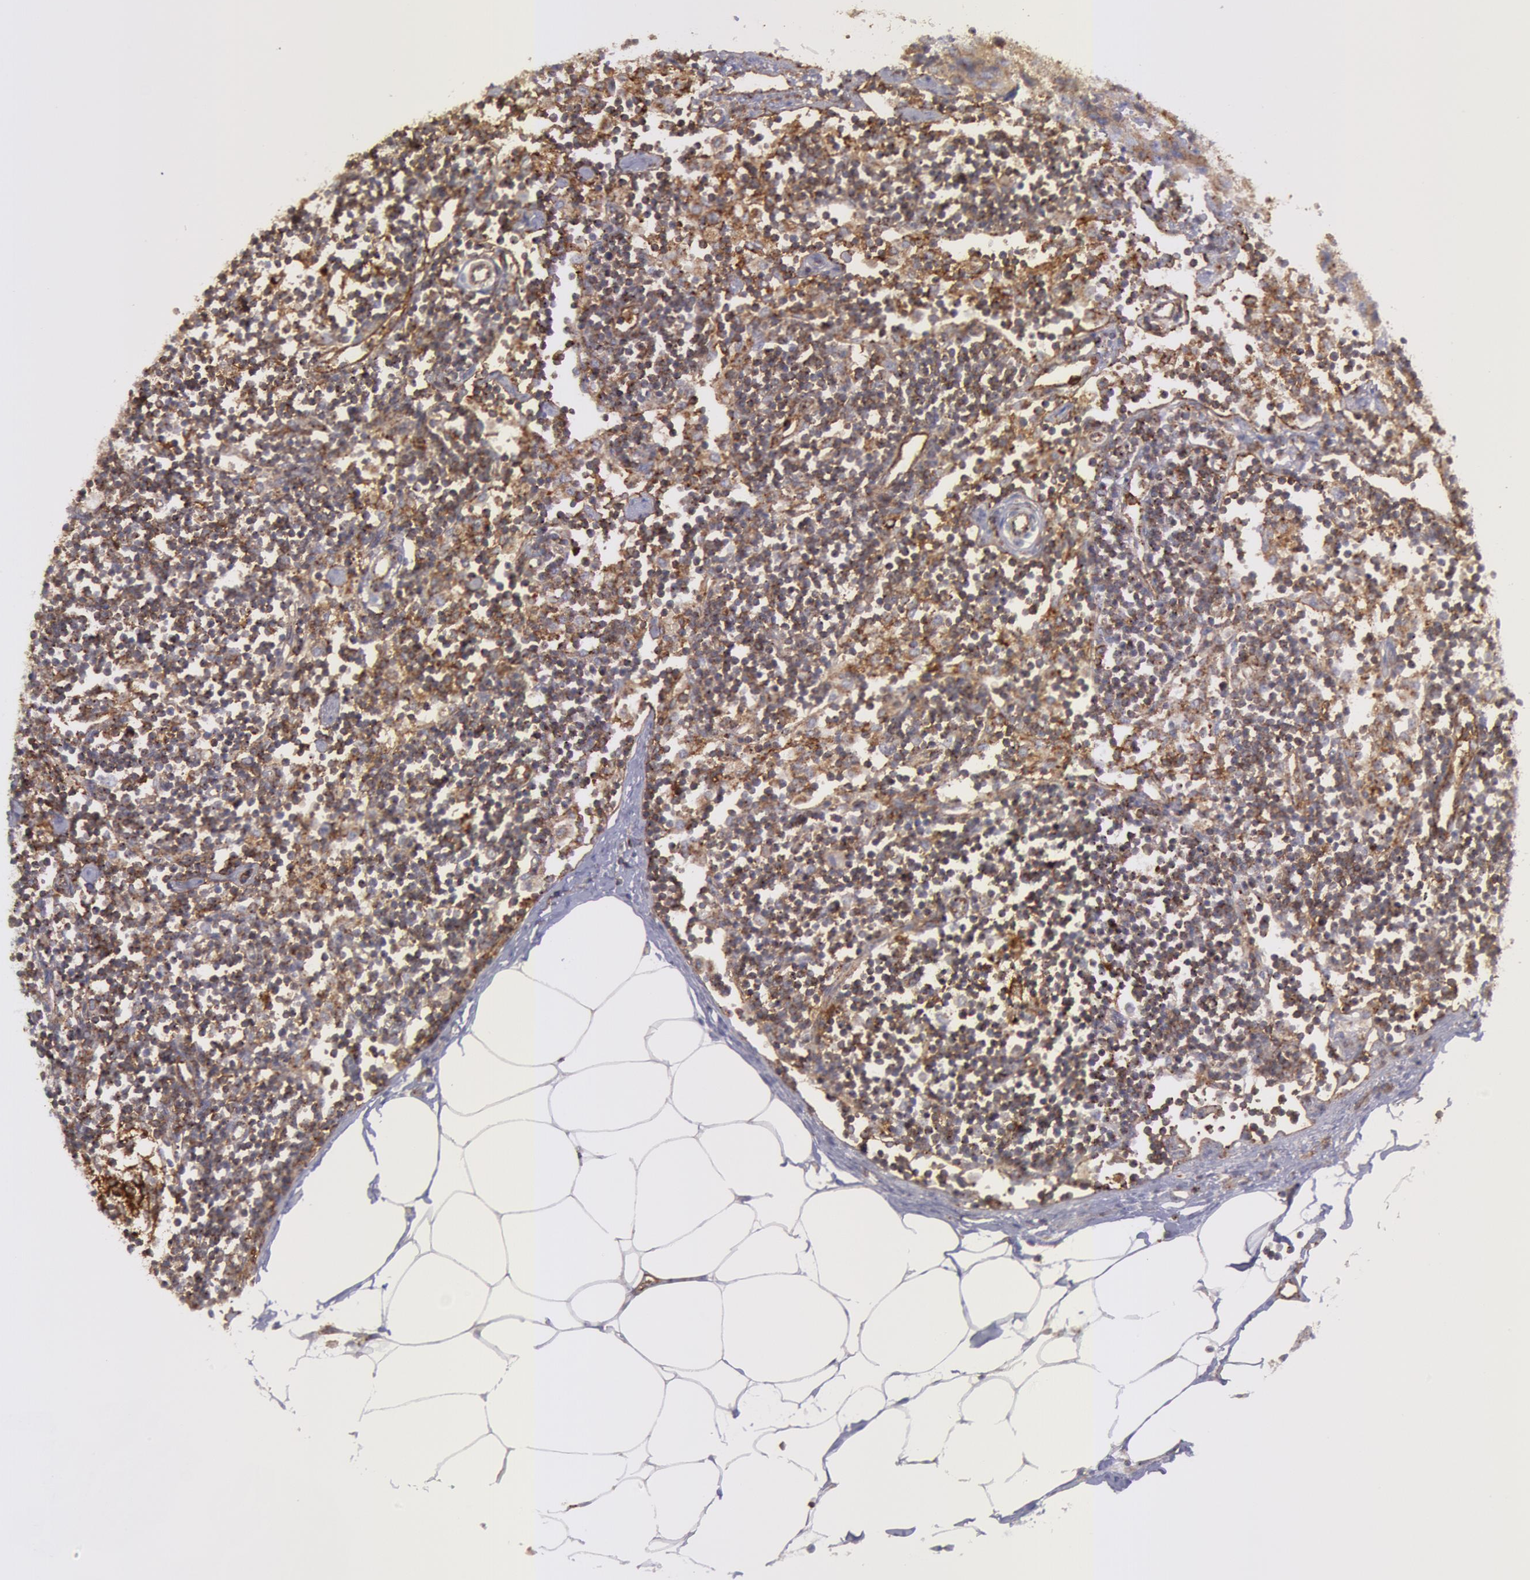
{"staining": {"intensity": "strong", "quantity": ">75%", "location": "cytoplasmic/membranous"}, "tissue": "colorectal cancer", "cell_type": "Tumor cells", "image_type": "cancer", "snomed": [{"axis": "morphology", "description": "Normal tissue, NOS"}, {"axis": "morphology", "description": "Adenocarcinoma, NOS"}, {"axis": "topography", "description": "Colon"}, {"axis": "topography", "description": "Peripheral nerve tissue"}], "caption": "Tumor cells demonstrate high levels of strong cytoplasmic/membranous staining in approximately >75% of cells in human colorectal cancer.", "gene": "FLOT2", "patient": {"sex": "male", "age": 14}}